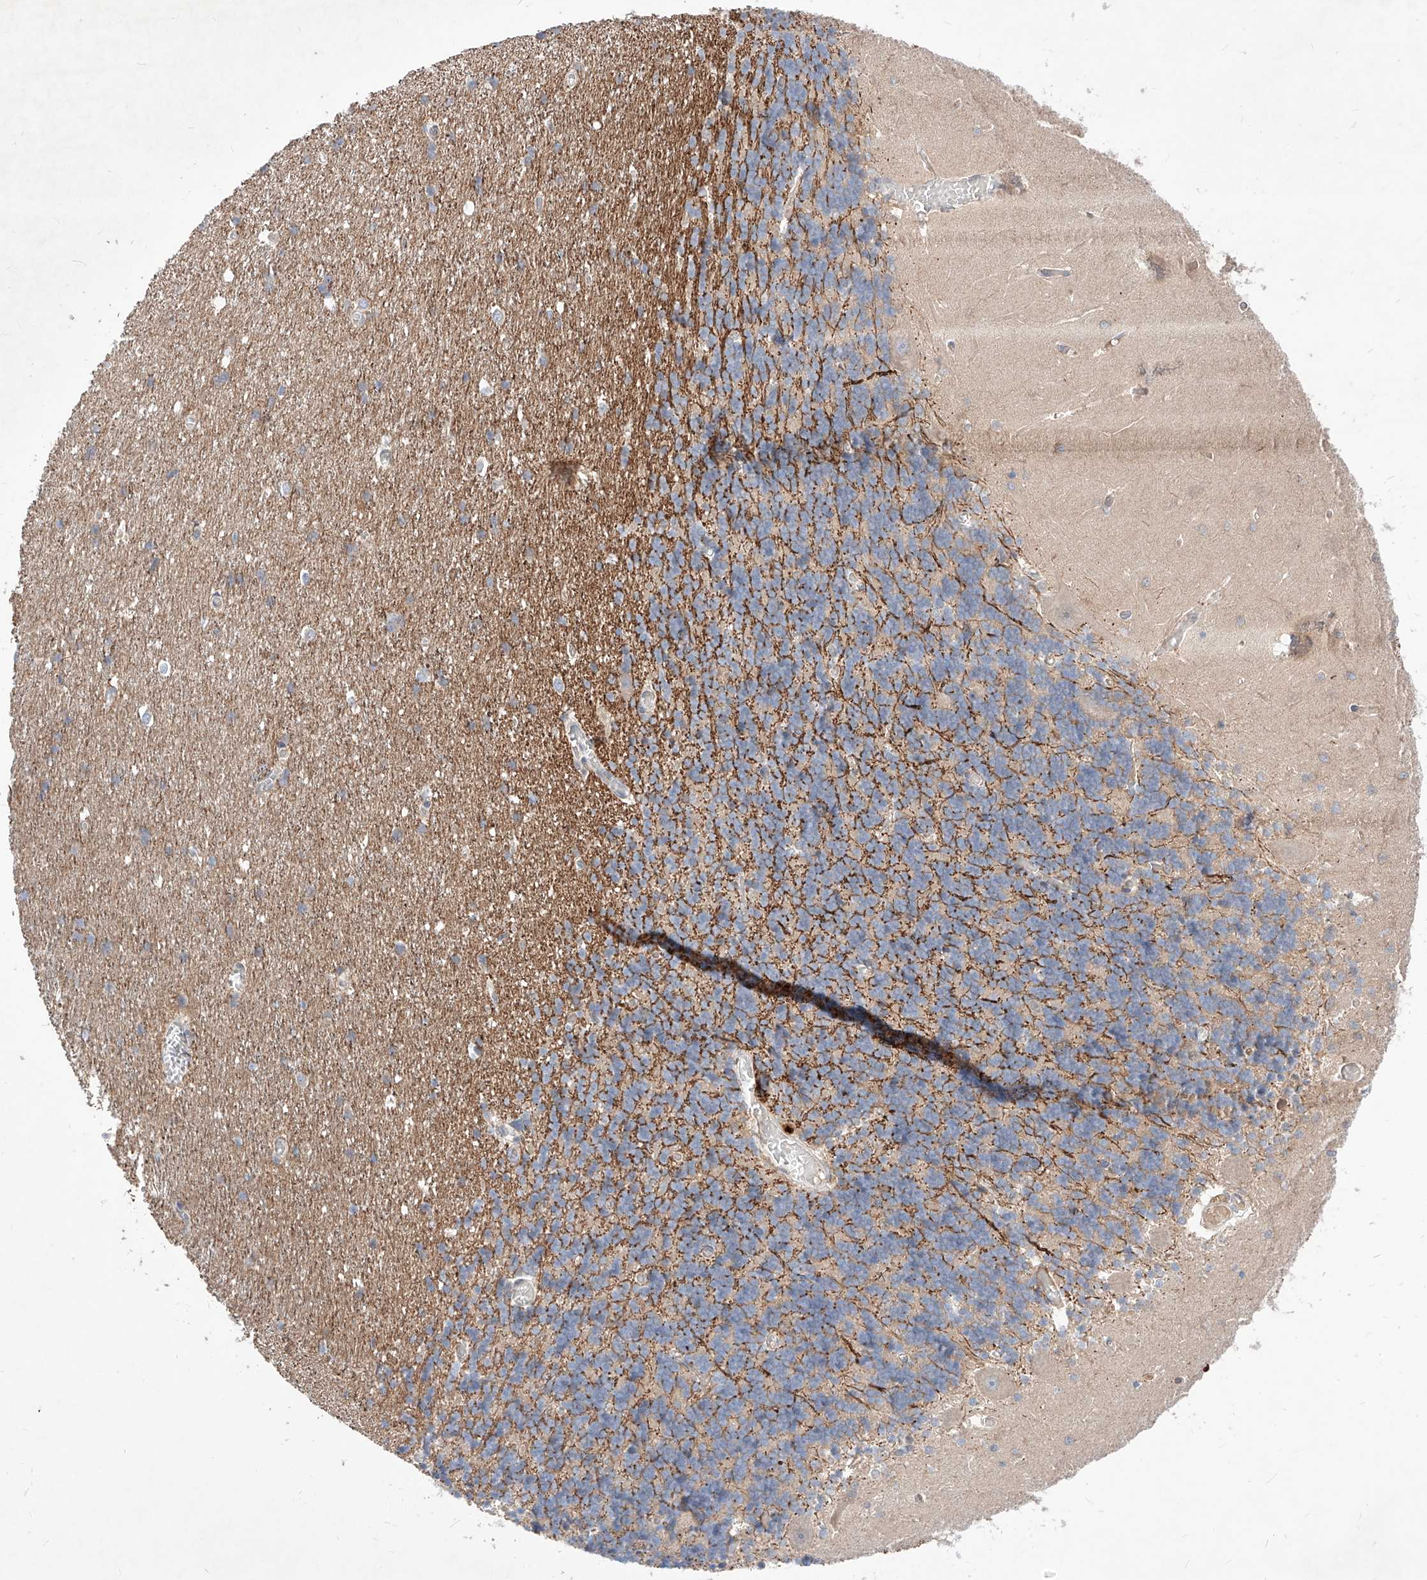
{"staining": {"intensity": "moderate", "quantity": "25%-75%", "location": "cytoplasmic/membranous"}, "tissue": "cerebellum", "cell_type": "Cells in granular layer", "image_type": "normal", "snomed": [{"axis": "morphology", "description": "Normal tissue, NOS"}, {"axis": "topography", "description": "Cerebellum"}], "caption": "Protein expression by IHC exhibits moderate cytoplasmic/membranous positivity in approximately 25%-75% of cells in granular layer in normal cerebellum.", "gene": "TSNAX", "patient": {"sex": "male", "age": 37}}